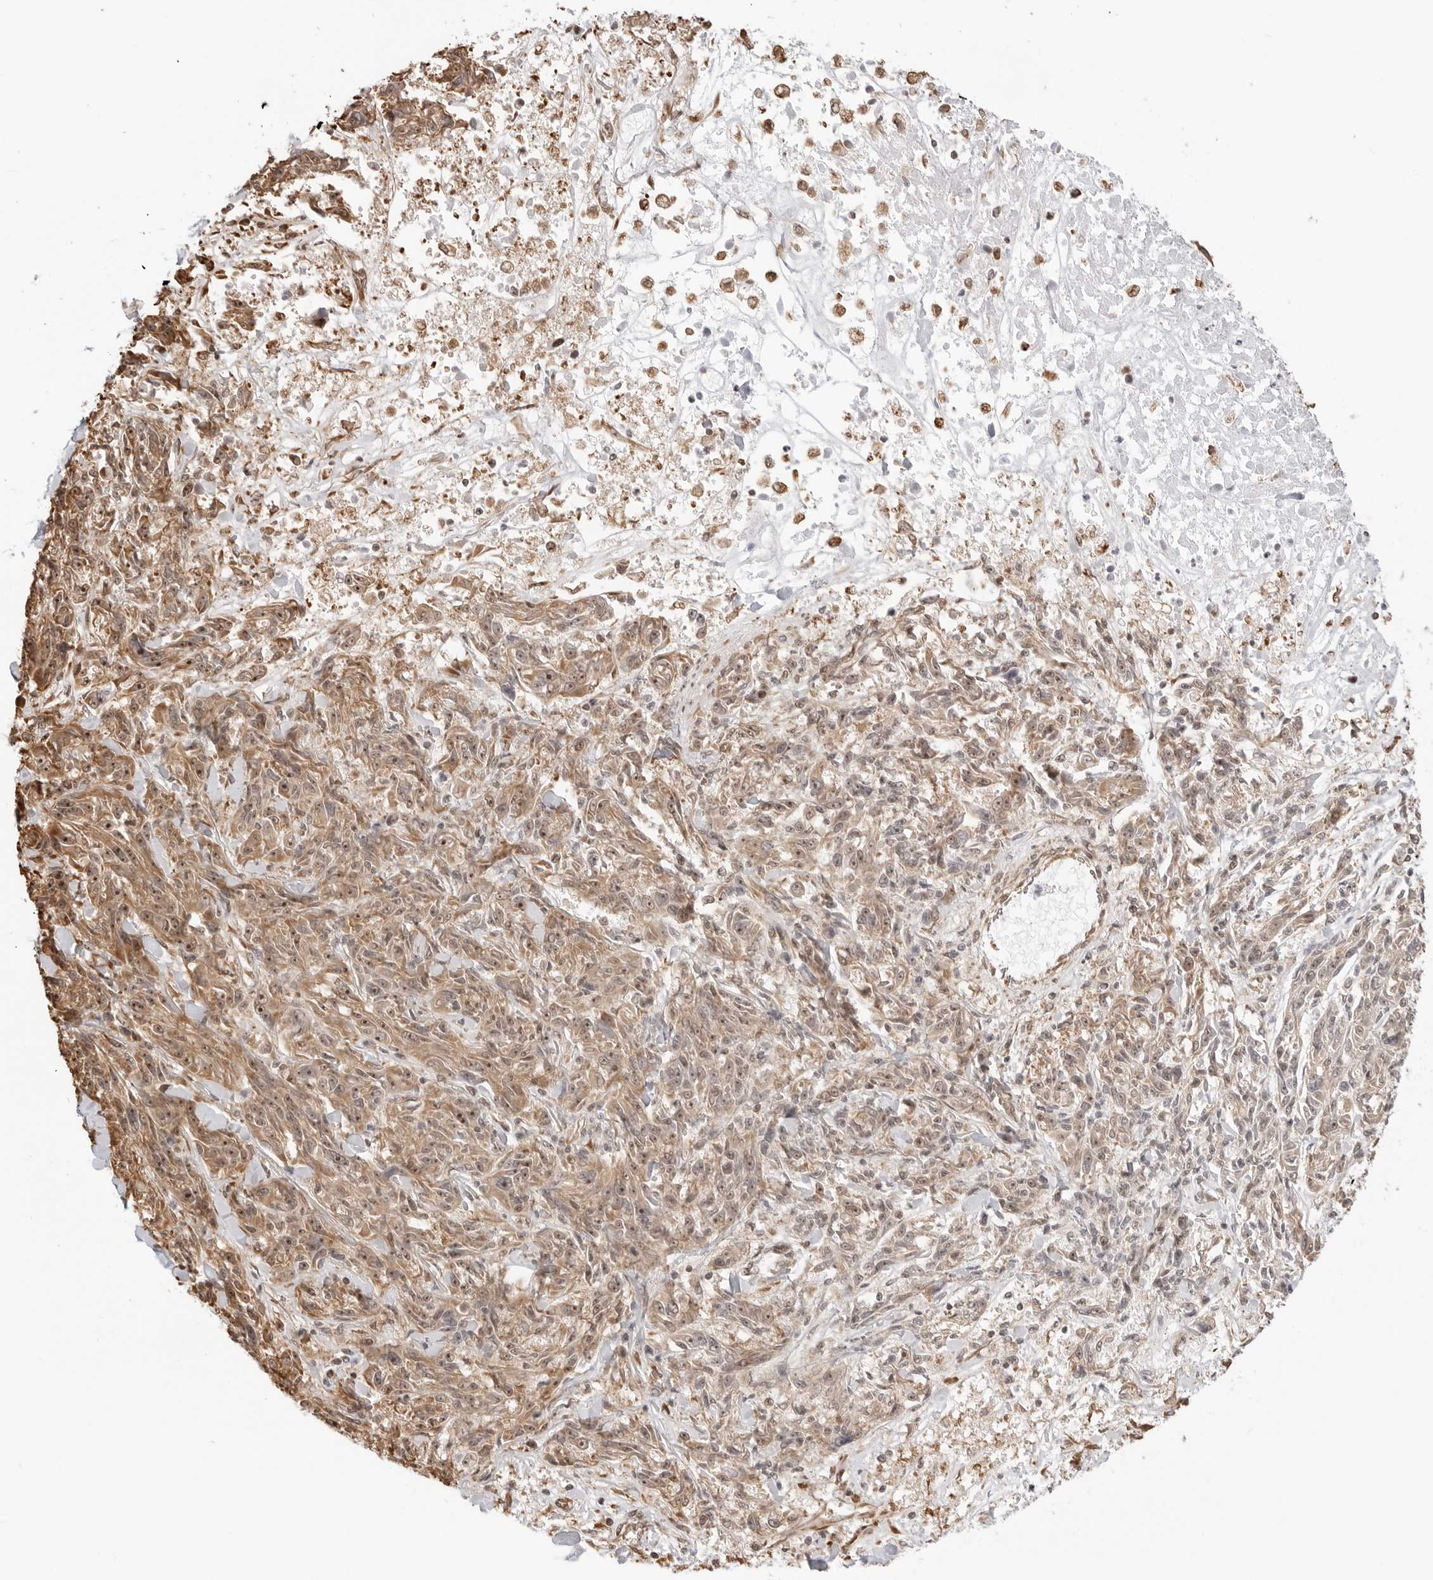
{"staining": {"intensity": "moderate", "quantity": ">75%", "location": "cytoplasmic/membranous,nuclear"}, "tissue": "melanoma", "cell_type": "Tumor cells", "image_type": "cancer", "snomed": [{"axis": "morphology", "description": "Malignant melanoma, NOS"}, {"axis": "topography", "description": "Skin"}], "caption": "Melanoma stained with a brown dye demonstrates moderate cytoplasmic/membranous and nuclear positive positivity in approximately >75% of tumor cells.", "gene": "FKBP14", "patient": {"sex": "male", "age": 53}}